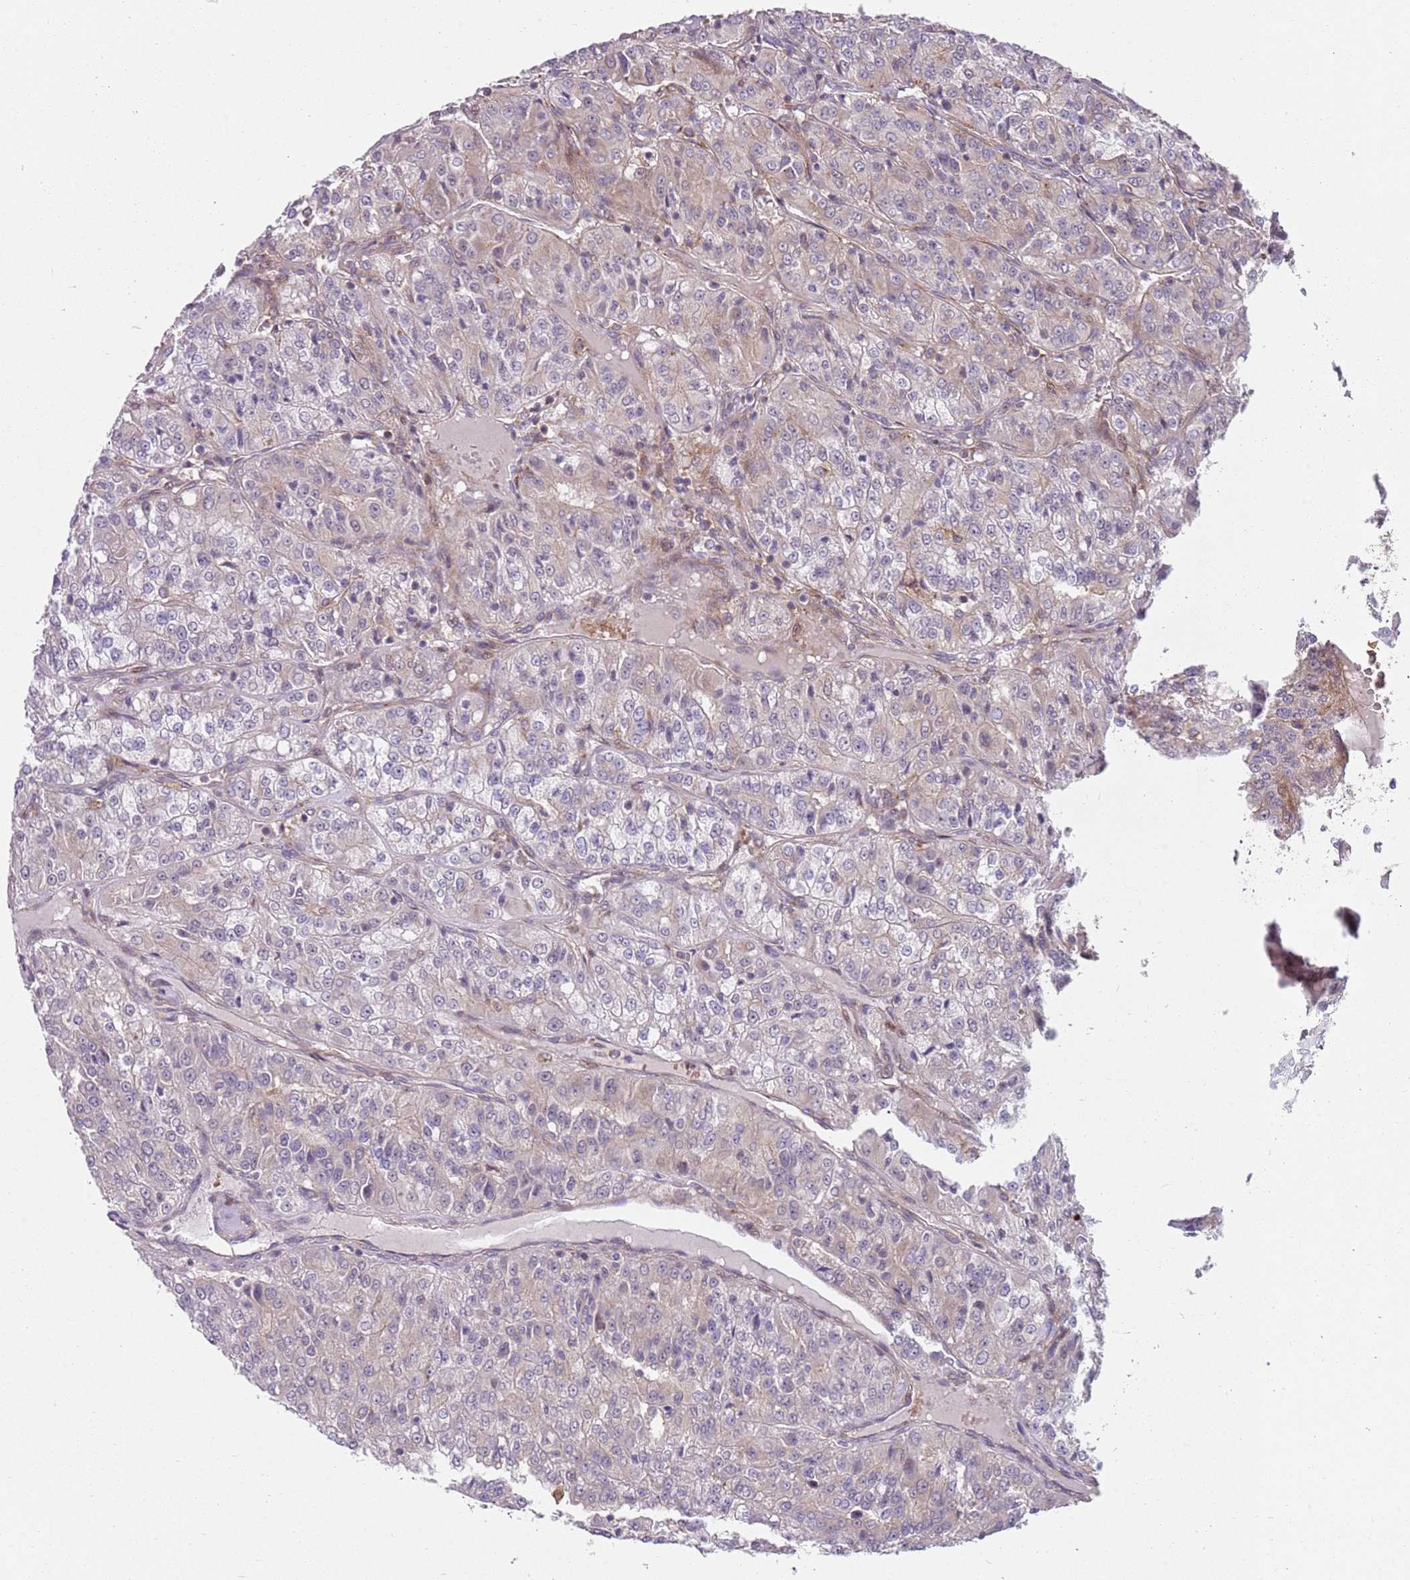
{"staining": {"intensity": "weak", "quantity": "<25%", "location": "cytoplasmic/membranous"}, "tissue": "renal cancer", "cell_type": "Tumor cells", "image_type": "cancer", "snomed": [{"axis": "morphology", "description": "Adenocarcinoma, NOS"}, {"axis": "topography", "description": "Kidney"}], "caption": "Protein analysis of renal cancer shows no significant positivity in tumor cells.", "gene": "GGA1", "patient": {"sex": "female", "age": 63}}